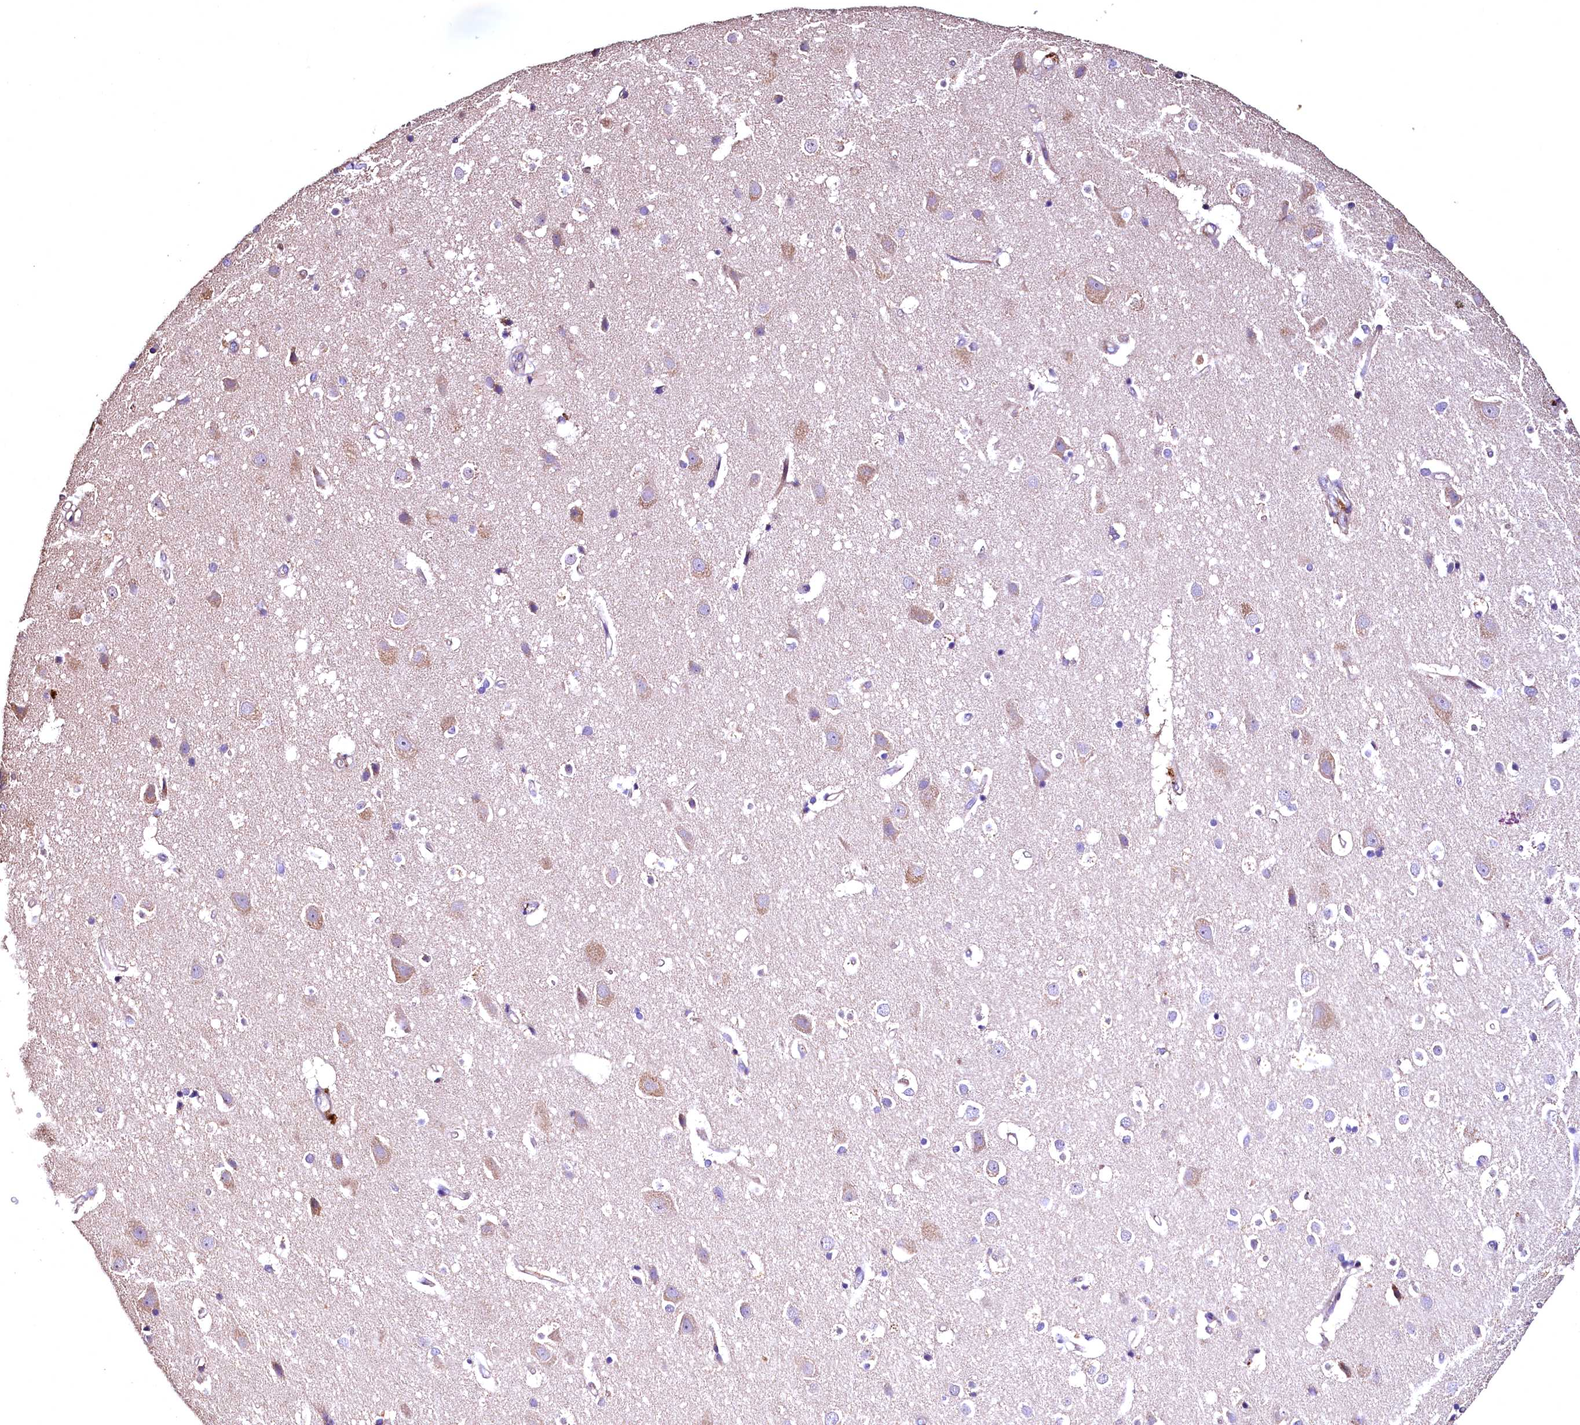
{"staining": {"intensity": "moderate", "quantity": "25%-75%", "location": "cytoplasmic/membranous"}, "tissue": "cerebral cortex", "cell_type": "Endothelial cells", "image_type": "normal", "snomed": [{"axis": "morphology", "description": "Normal tissue, NOS"}, {"axis": "topography", "description": "Cerebral cortex"}], "caption": "Immunohistochemistry (IHC) (DAB) staining of unremarkable cerebral cortex shows moderate cytoplasmic/membranous protein expression in approximately 25%-75% of endothelial cells.", "gene": "RASSF1", "patient": {"sex": "male", "age": 54}}